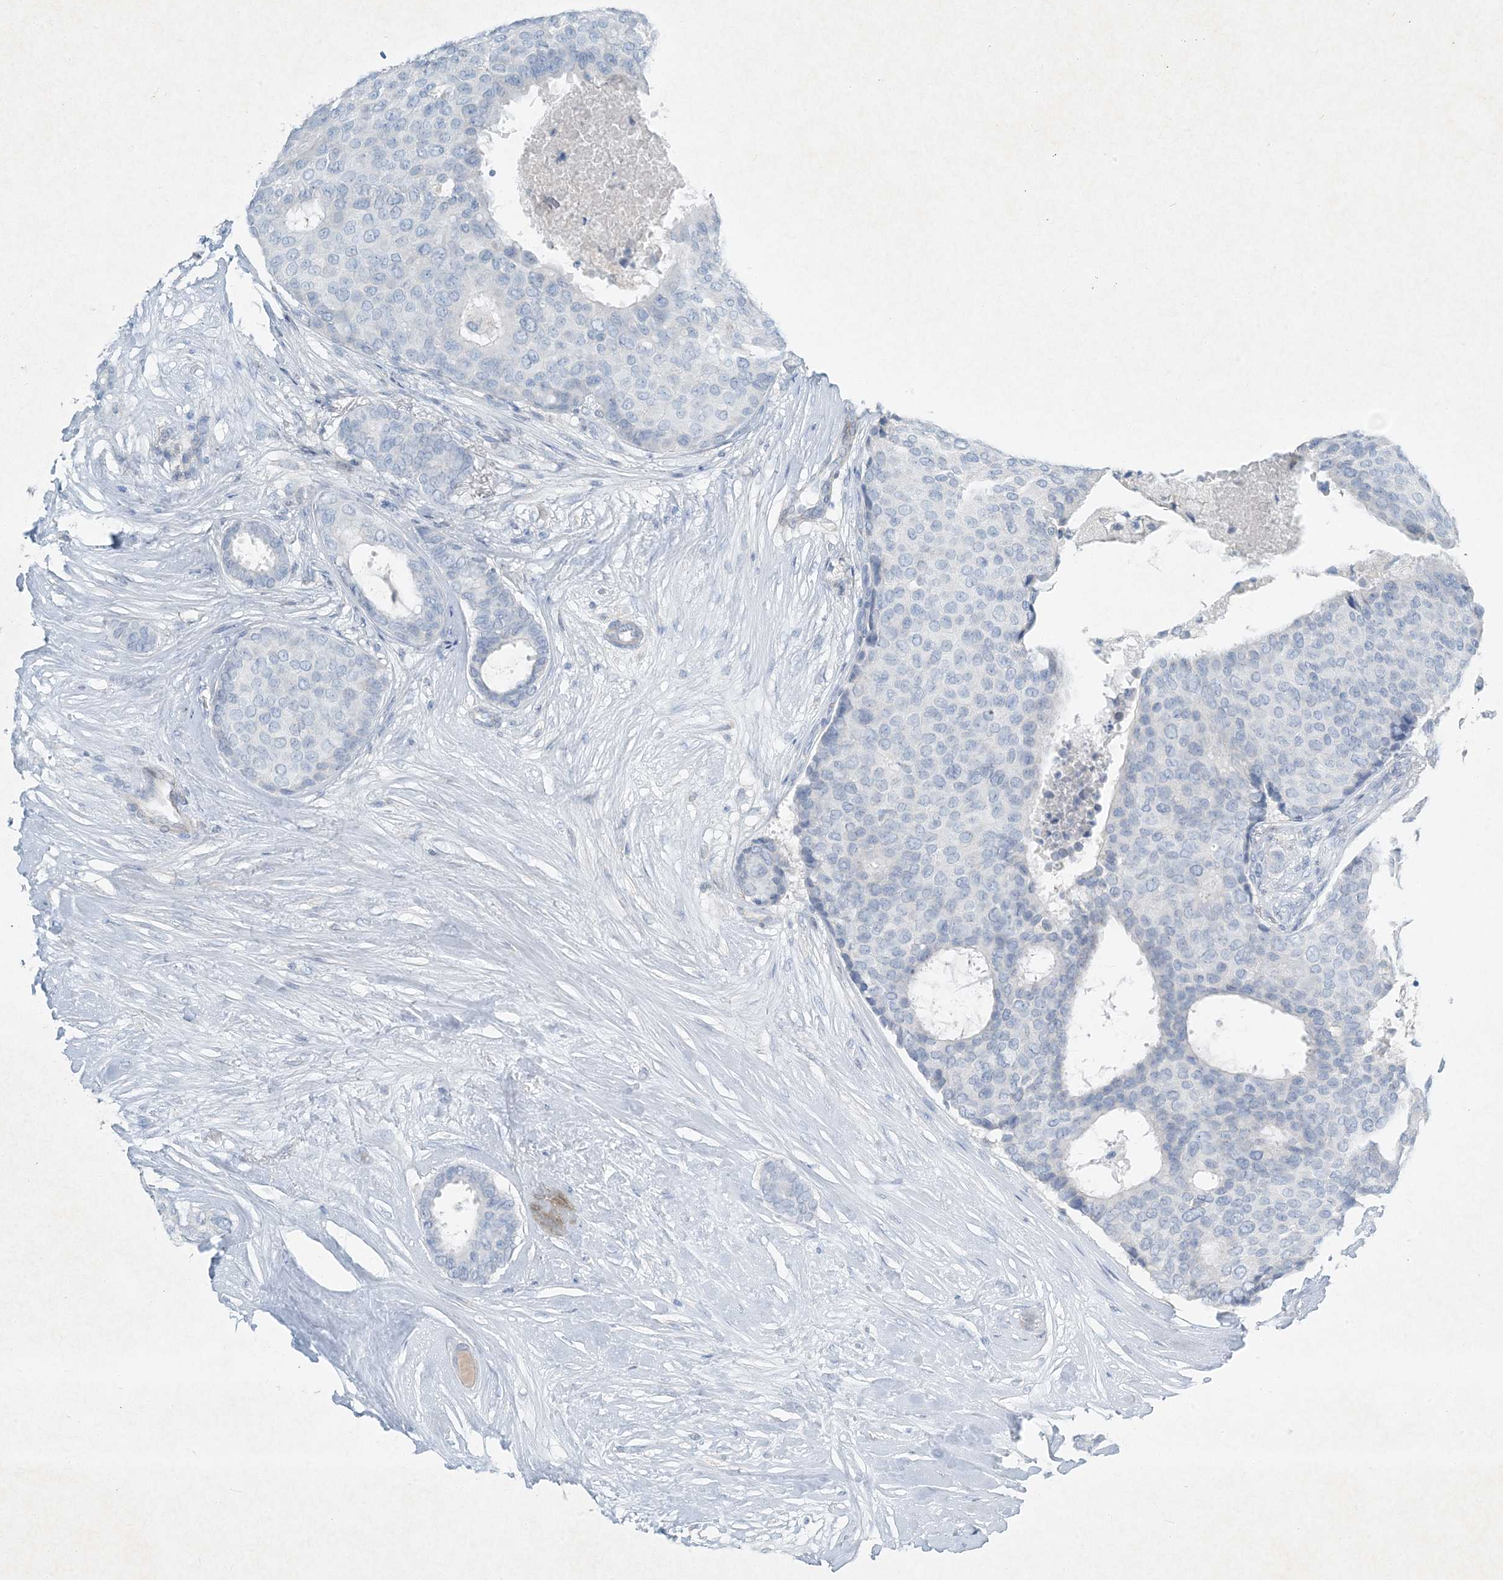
{"staining": {"intensity": "negative", "quantity": "none", "location": "none"}, "tissue": "breast cancer", "cell_type": "Tumor cells", "image_type": "cancer", "snomed": [{"axis": "morphology", "description": "Duct carcinoma"}, {"axis": "topography", "description": "Breast"}], "caption": "IHC of human breast cancer (invasive ductal carcinoma) displays no expression in tumor cells.", "gene": "PGM5", "patient": {"sex": "female", "age": 75}}